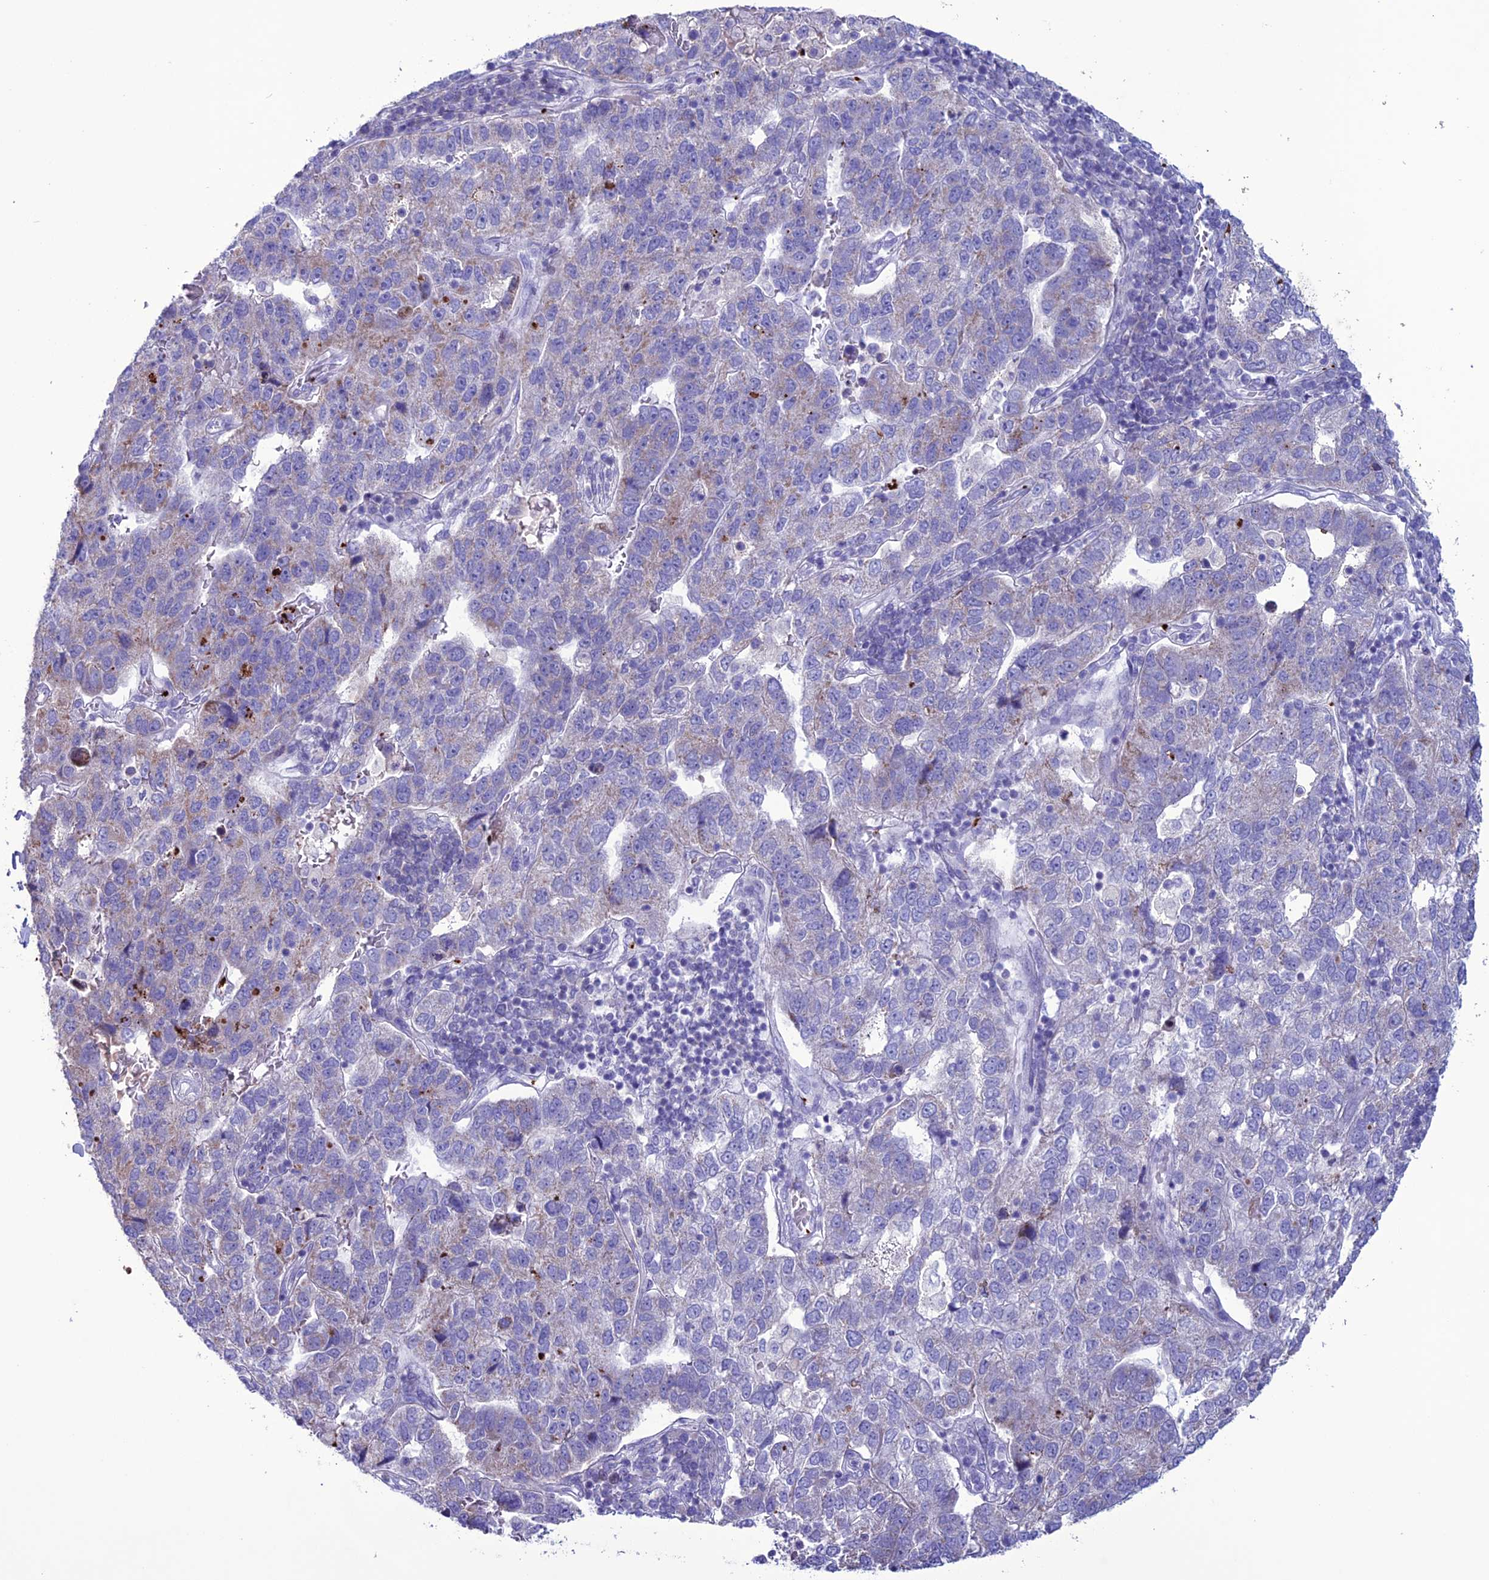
{"staining": {"intensity": "weak", "quantity": "<25%", "location": "cytoplasmic/membranous"}, "tissue": "pancreatic cancer", "cell_type": "Tumor cells", "image_type": "cancer", "snomed": [{"axis": "morphology", "description": "Adenocarcinoma, NOS"}, {"axis": "topography", "description": "Pancreas"}], "caption": "Immunohistochemistry of human adenocarcinoma (pancreatic) reveals no staining in tumor cells. (IHC, brightfield microscopy, high magnification).", "gene": "C21orf140", "patient": {"sex": "female", "age": 61}}